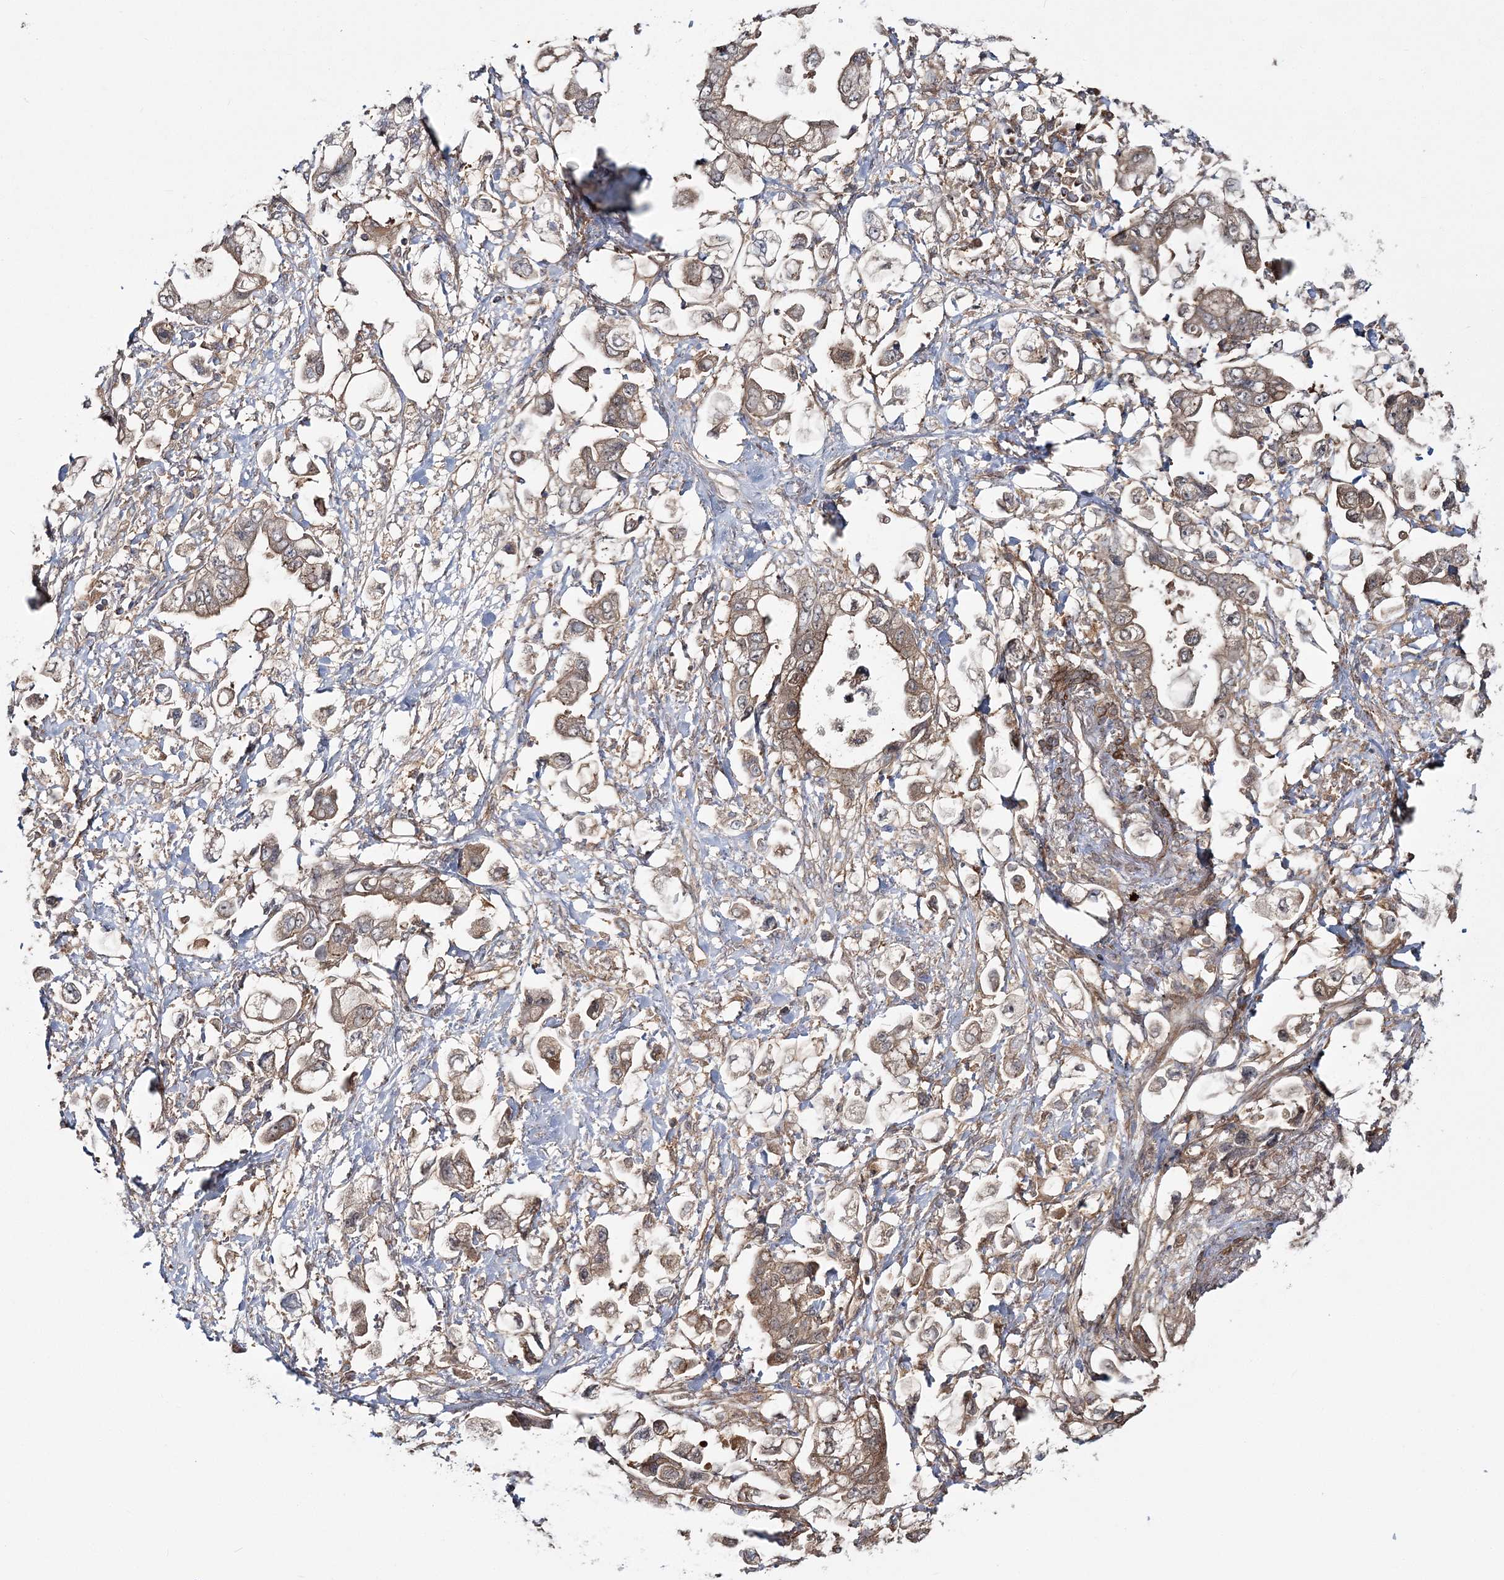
{"staining": {"intensity": "moderate", "quantity": ">75%", "location": "cytoplasmic/membranous"}, "tissue": "stomach cancer", "cell_type": "Tumor cells", "image_type": "cancer", "snomed": [{"axis": "morphology", "description": "Adenocarcinoma, NOS"}, {"axis": "topography", "description": "Stomach"}], "caption": "Protein expression analysis of adenocarcinoma (stomach) shows moderate cytoplasmic/membranous staining in approximately >75% of tumor cells.", "gene": "MOCS2", "patient": {"sex": "male", "age": 62}}